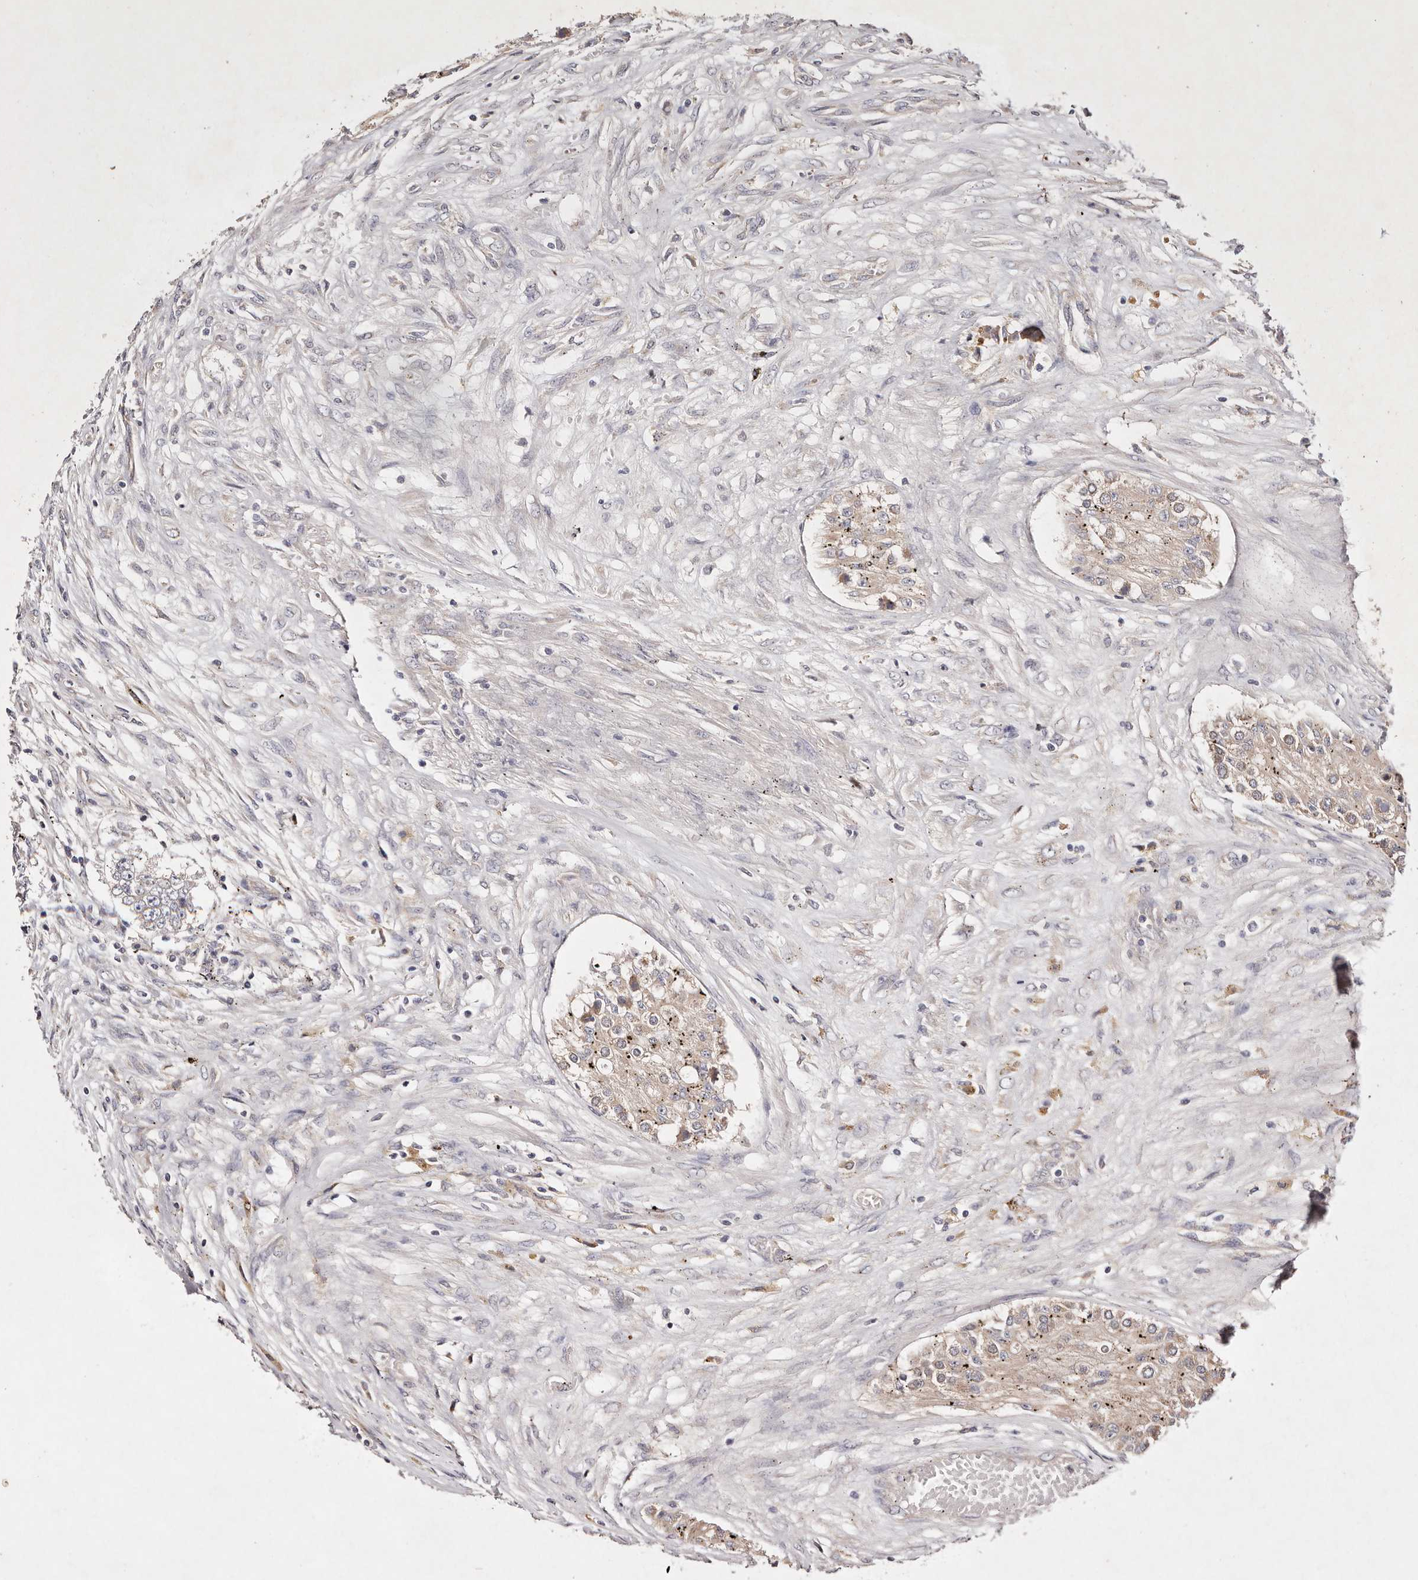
{"staining": {"intensity": "weak", "quantity": "<25%", "location": "cytoplasmic/membranous"}, "tissue": "testis cancer", "cell_type": "Tumor cells", "image_type": "cancer", "snomed": [{"axis": "morphology", "description": "Carcinoma, Embryonal, NOS"}, {"axis": "topography", "description": "Testis"}], "caption": "IHC of testis embryonal carcinoma shows no staining in tumor cells. (Brightfield microscopy of DAB (3,3'-diaminobenzidine) immunohistochemistry at high magnification).", "gene": "TSC2", "patient": {"sex": "male", "age": 25}}